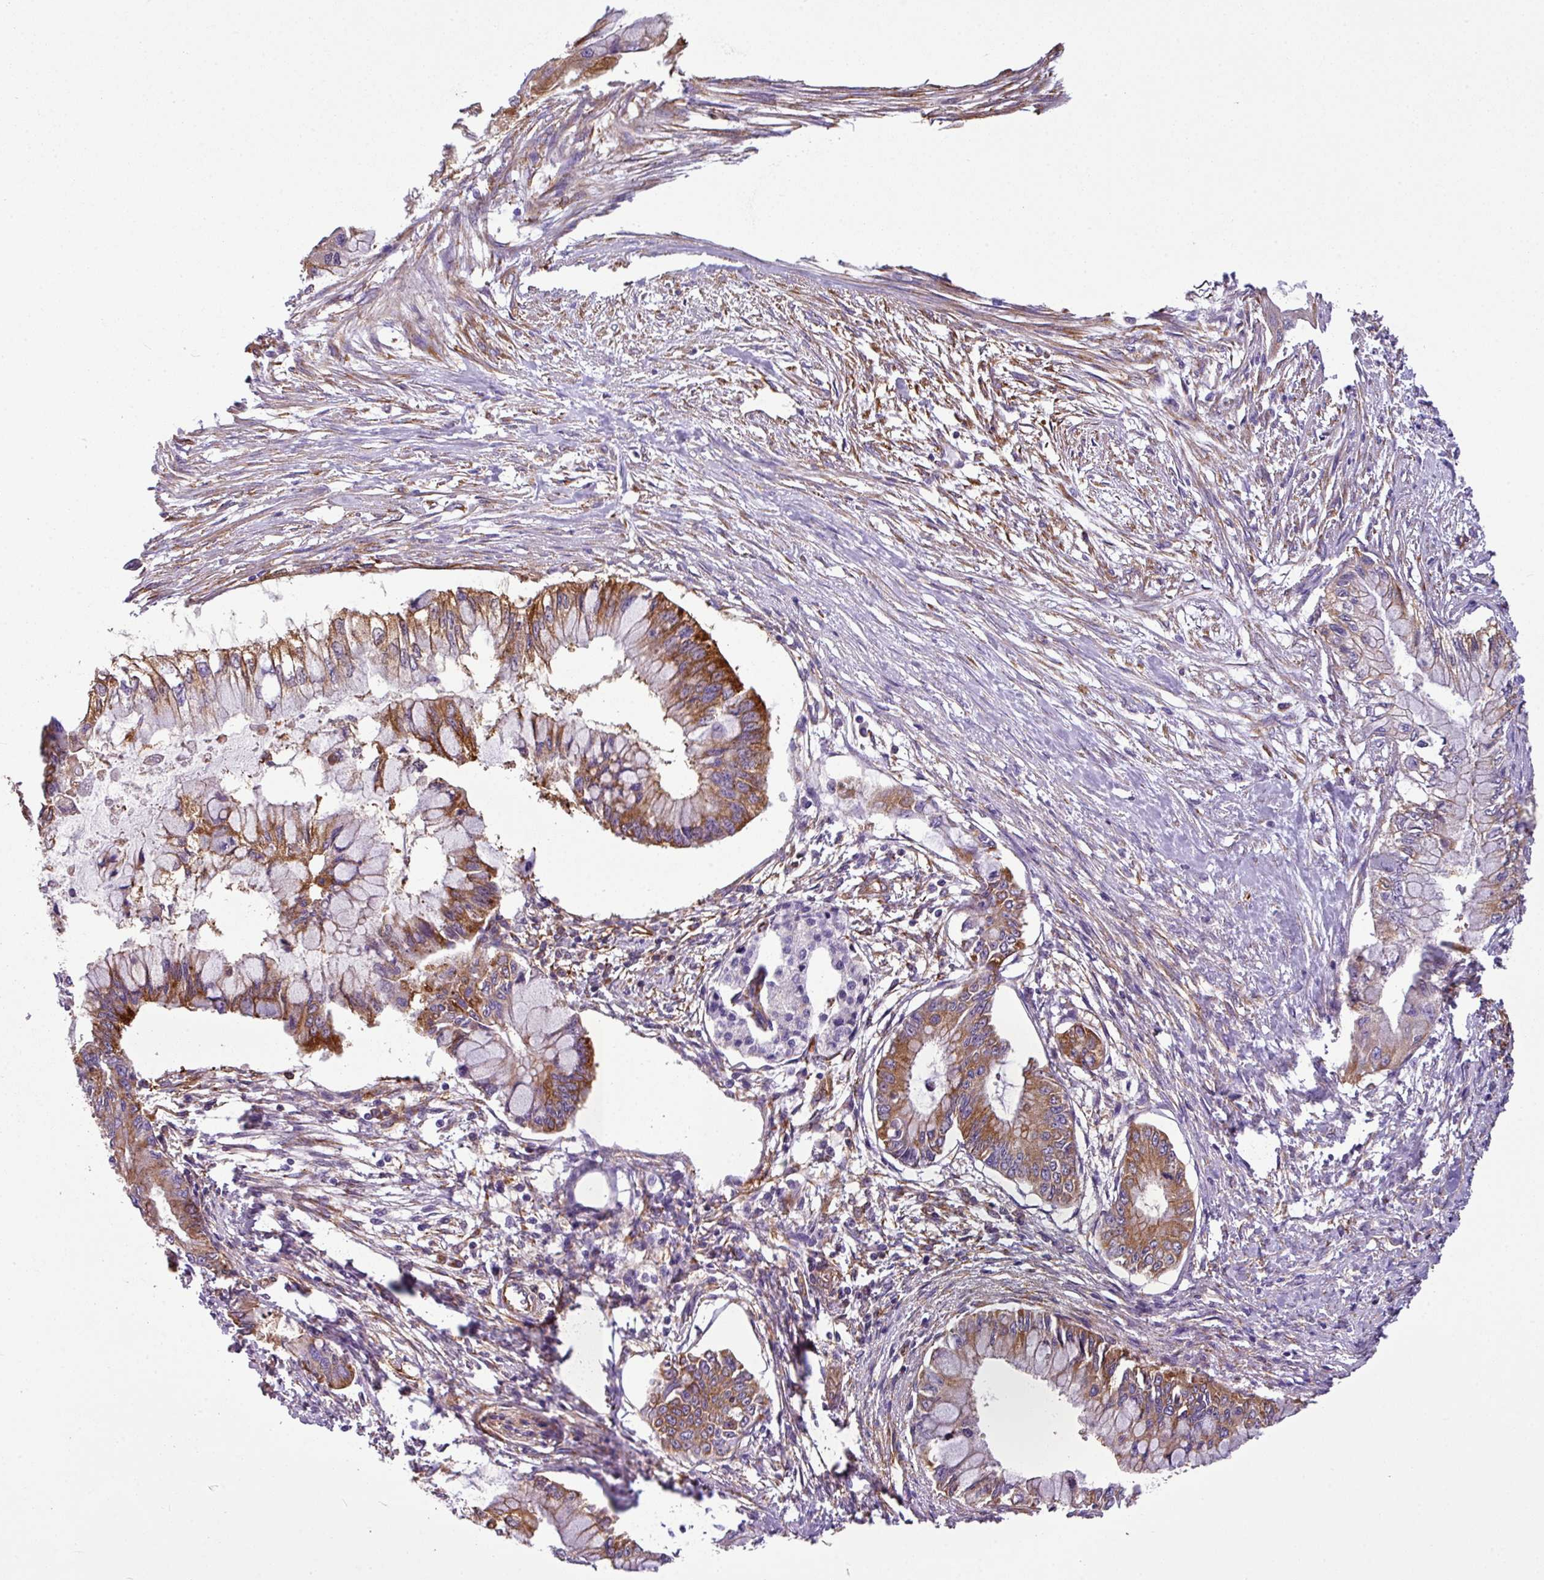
{"staining": {"intensity": "moderate", "quantity": ">75%", "location": "cytoplasmic/membranous"}, "tissue": "pancreatic cancer", "cell_type": "Tumor cells", "image_type": "cancer", "snomed": [{"axis": "morphology", "description": "Adenocarcinoma, NOS"}, {"axis": "topography", "description": "Pancreas"}], "caption": "The histopathology image shows immunohistochemical staining of adenocarcinoma (pancreatic). There is moderate cytoplasmic/membranous staining is seen in about >75% of tumor cells. The protein is stained brown, and the nuclei are stained in blue (DAB IHC with brightfield microscopy, high magnification).", "gene": "XNDC1N", "patient": {"sex": "male", "age": 48}}